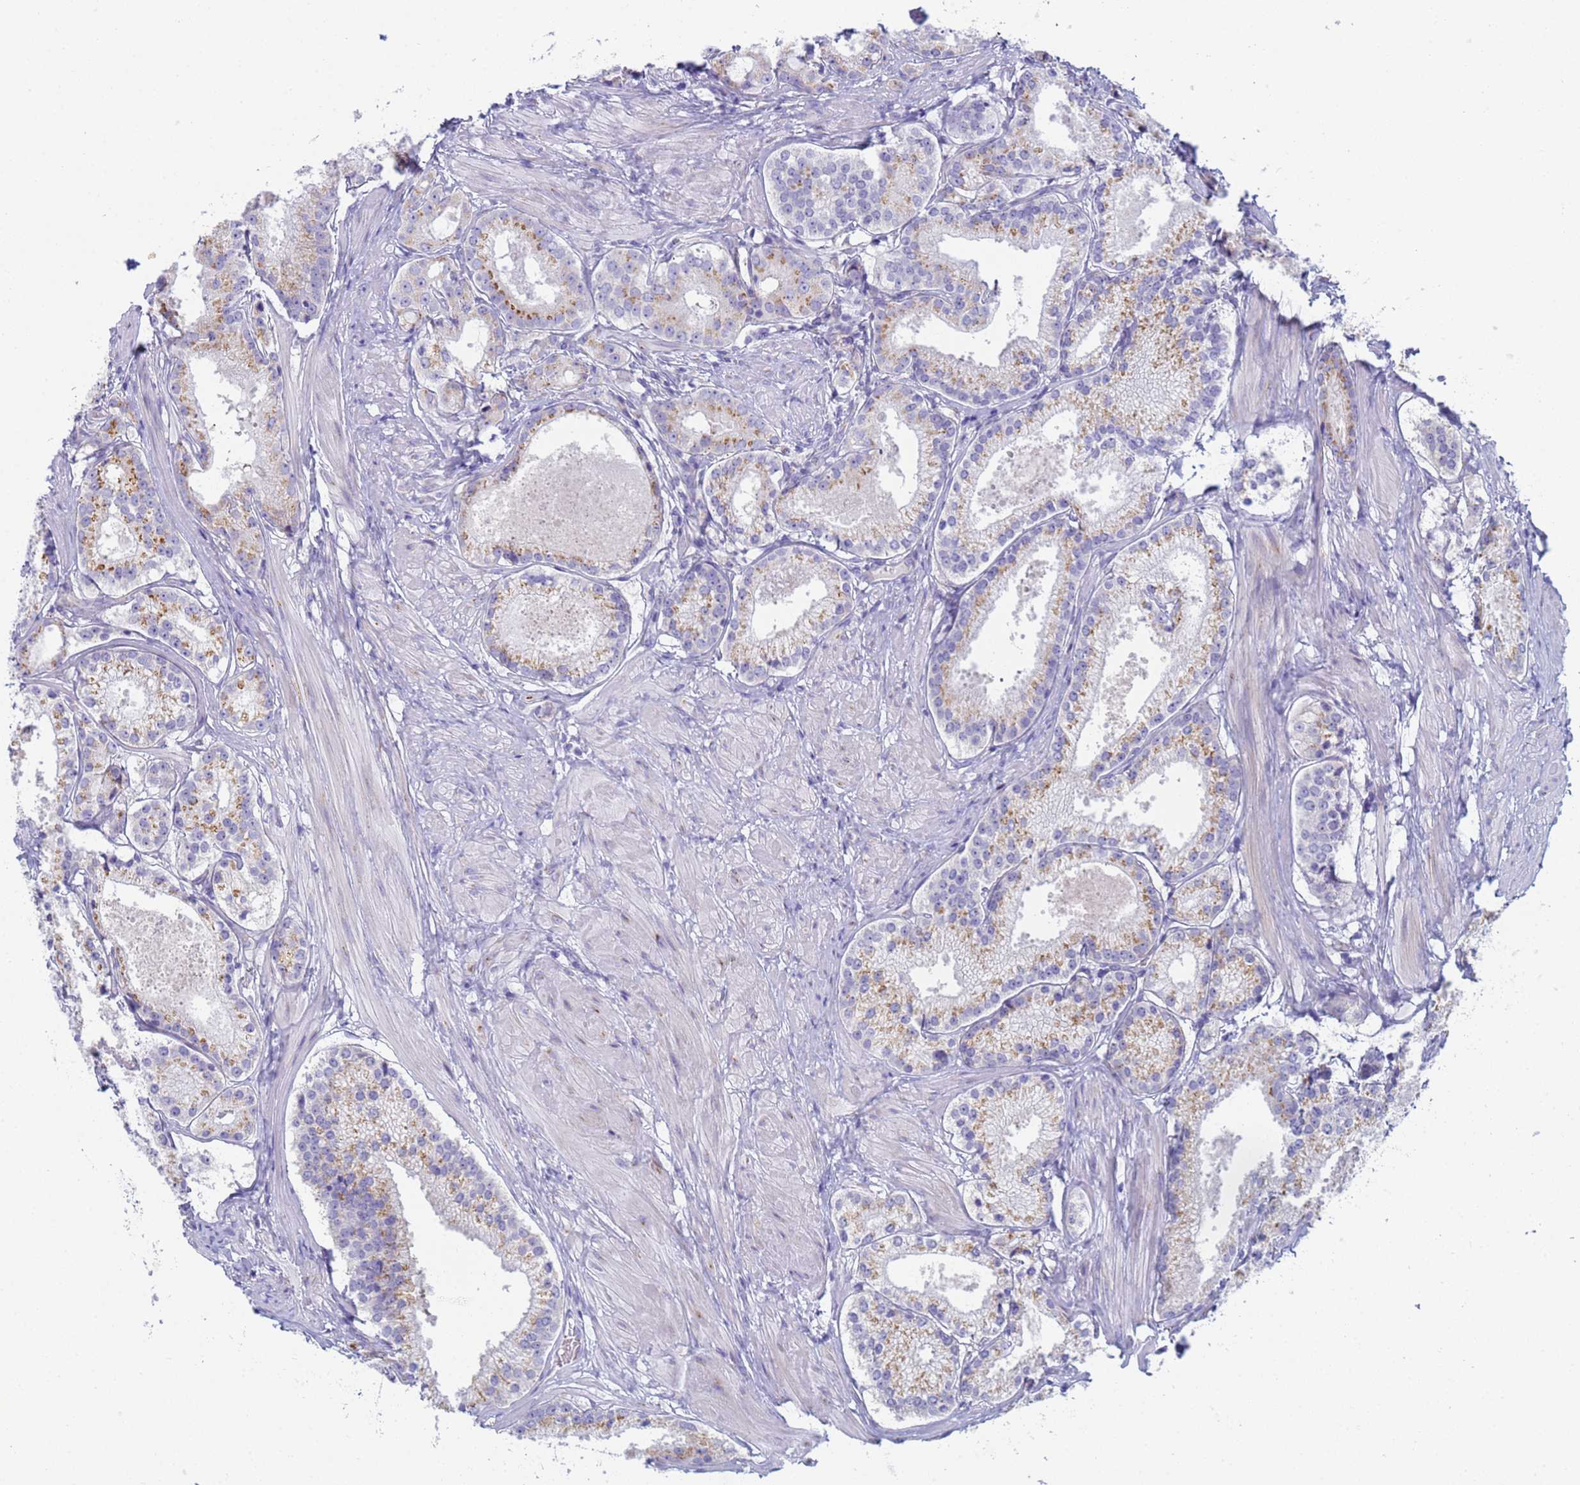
{"staining": {"intensity": "moderate", "quantity": ">75%", "location": "cytoplasmic/membranous"}, "tissue": "prostate cancer", "cell_type": "Tumor cells", "image_type": "cancer", "snomed": [{"axis": "morphology", "description": "Adenocarcinoma, Low grade"}, {"axis": "topography", "description": "Prostate"}], "caption": "High-power microscopy captured an IHC photomicrograph of prostate adenocarcinoma (low-grade), revealing moderate cytoplasmic/membranous staining in approximately >75% of tumor cells.", "gene": "CR1", "patient": {"sex": "male", "age": 57}}